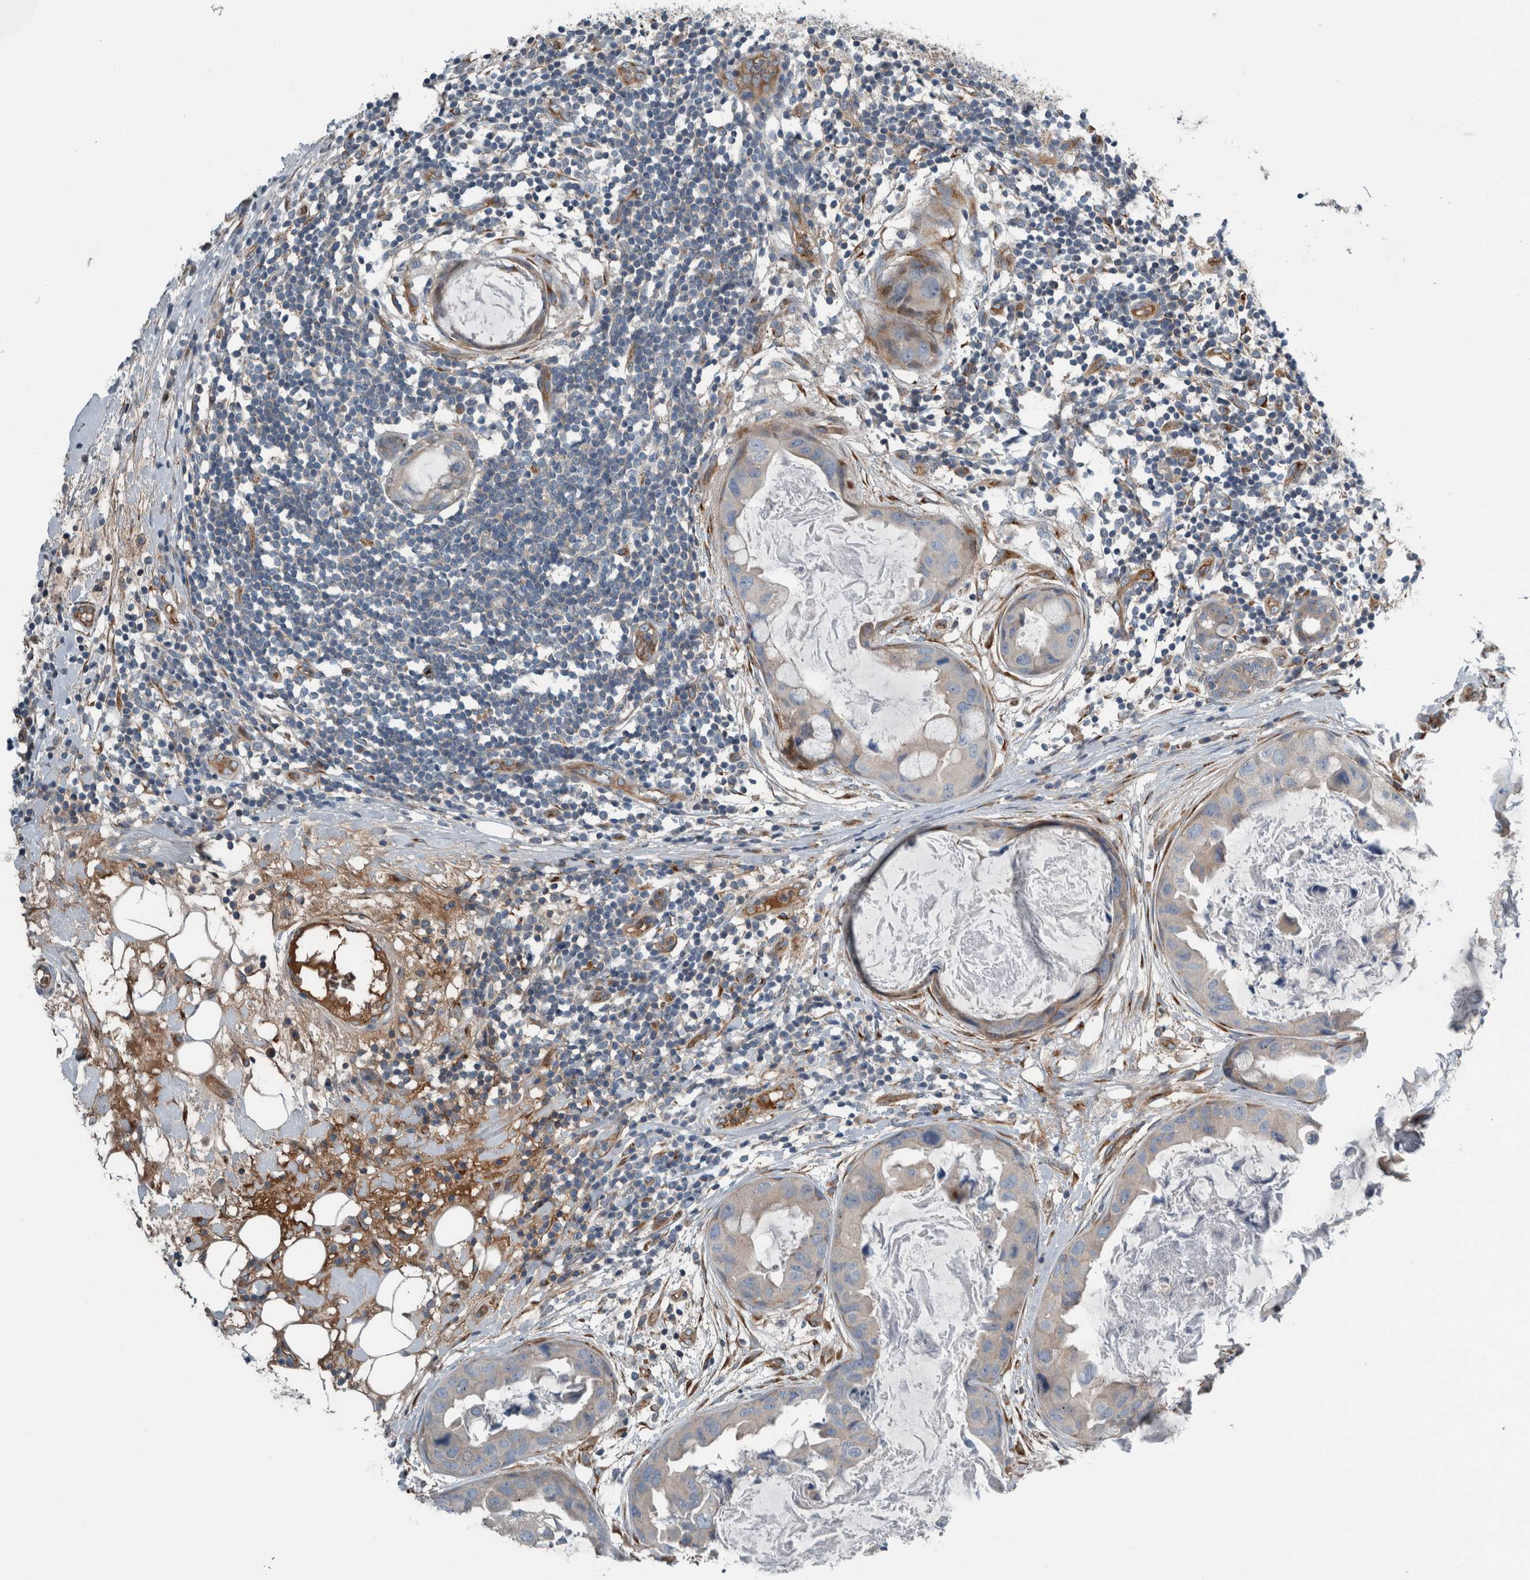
{"staining": {"intensity": "negative", "quantity": "none", "location": "none"}, "tissue": "breast cancer", "cell_type": "Tumor cells", "image_type": "cancer", "snomed": [{"axis": "morphology", "description": "Duct carcinoma"}, {"axis": "topography", "description": "Breast"}], "caption": "There is no significant positivity in tumor cells of breast cancer.", "gene": "GLT8D2", "patient": {"sex": "female", "age": 40}}